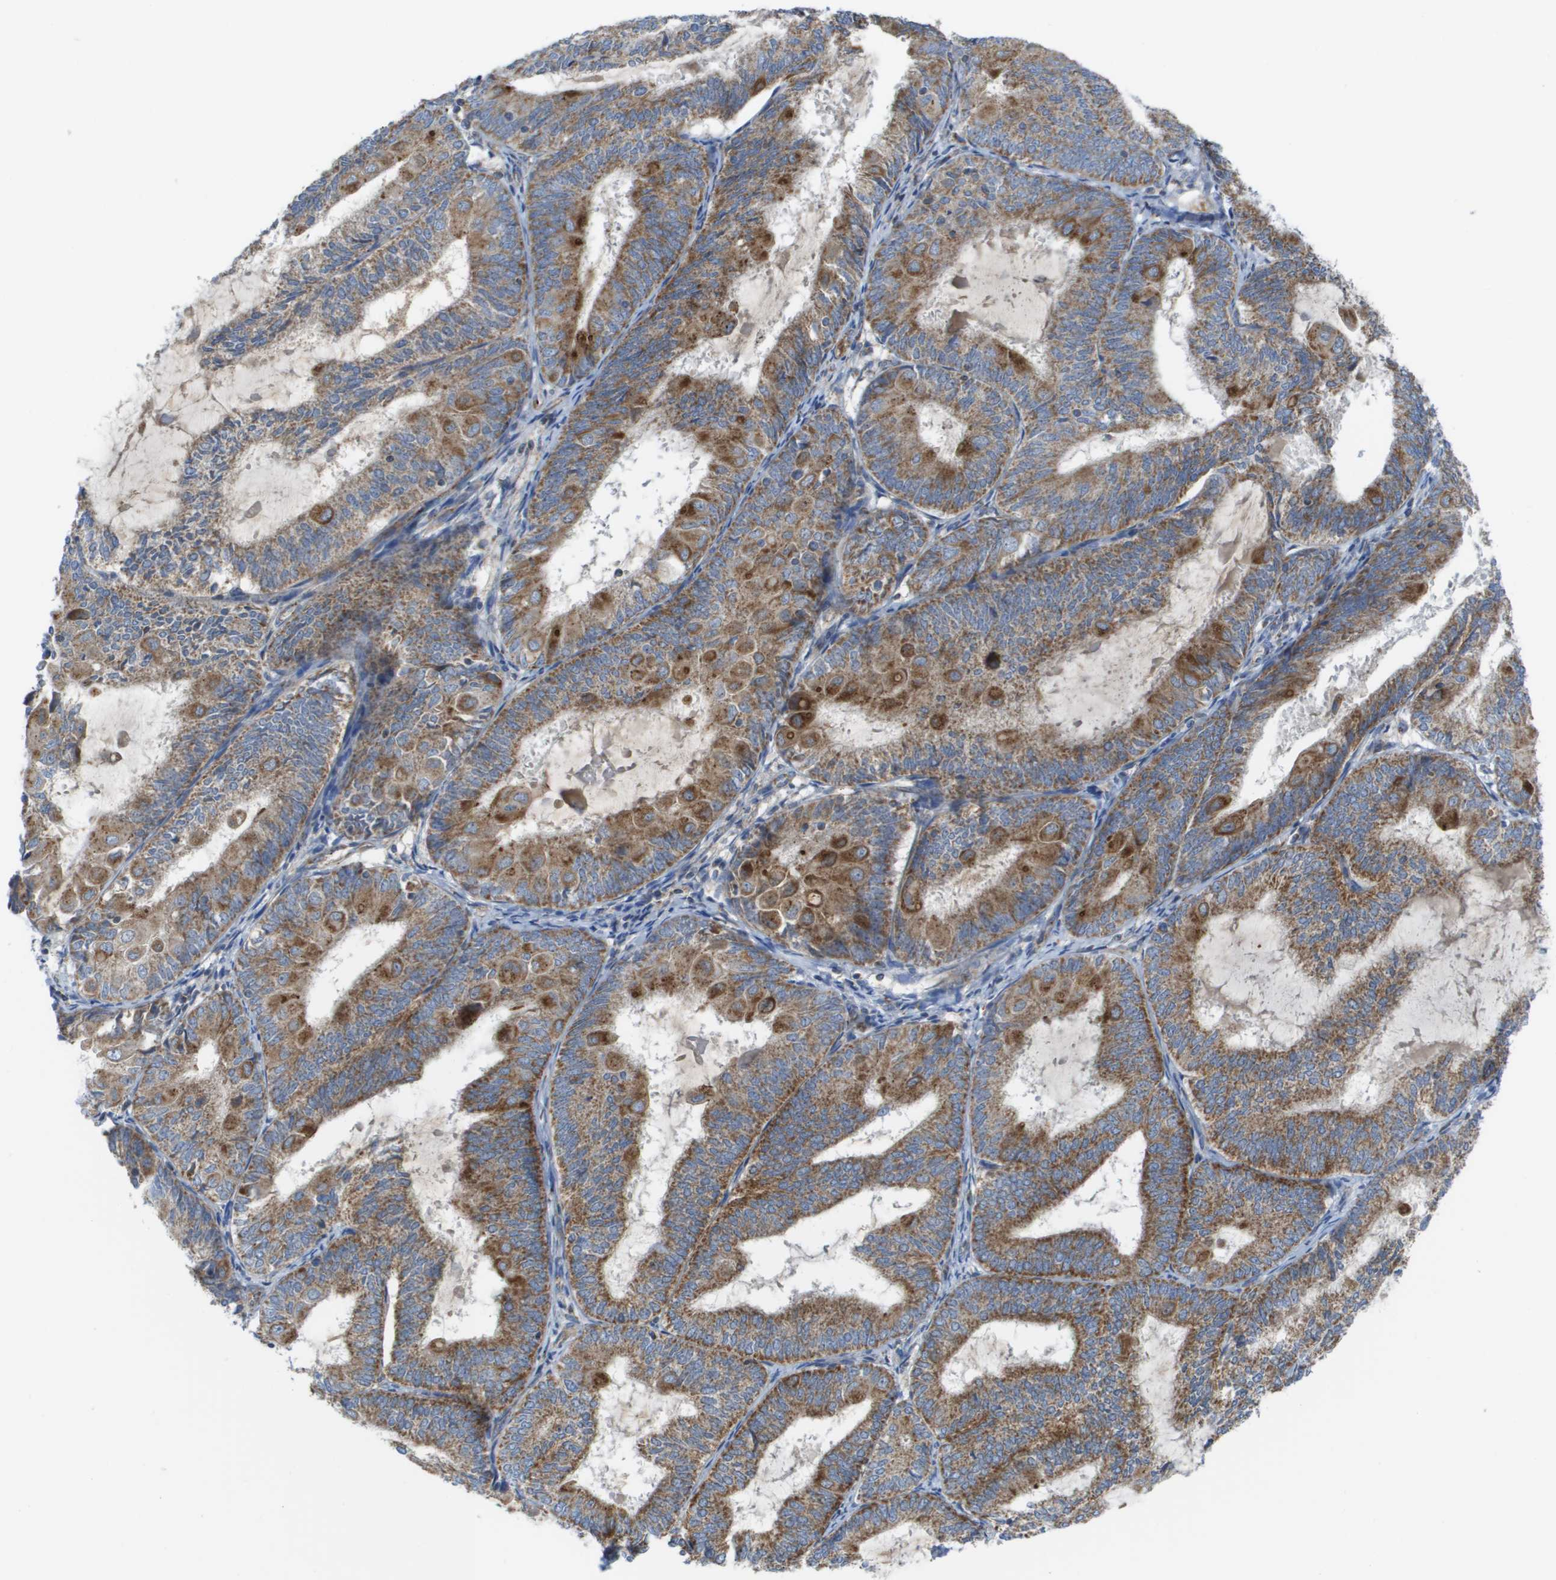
{"staining": {"intensity": "moderate", "quantity": ">75%", "location": "cytoplasmic/membranous"}, "tissue": "endometrial cancer", "cell_type": "Tumor cells", "image_type": "cancer", "snomed": [{"axis": "morphology", "description": "Adenocarcinoma, NOS"}, {"axis": "topography", "description": "Endometrium"}], "caption": "Protein expression analysis of endometrial adenocarcinoma shows moderate cytoplasmic/membranous positivity in about >75% of tumor cells. (DAB = brown stain, brightfield microscopy at high magnification).", "gene": "FIS1", "patient": {"sex": "female", "age": 81}}